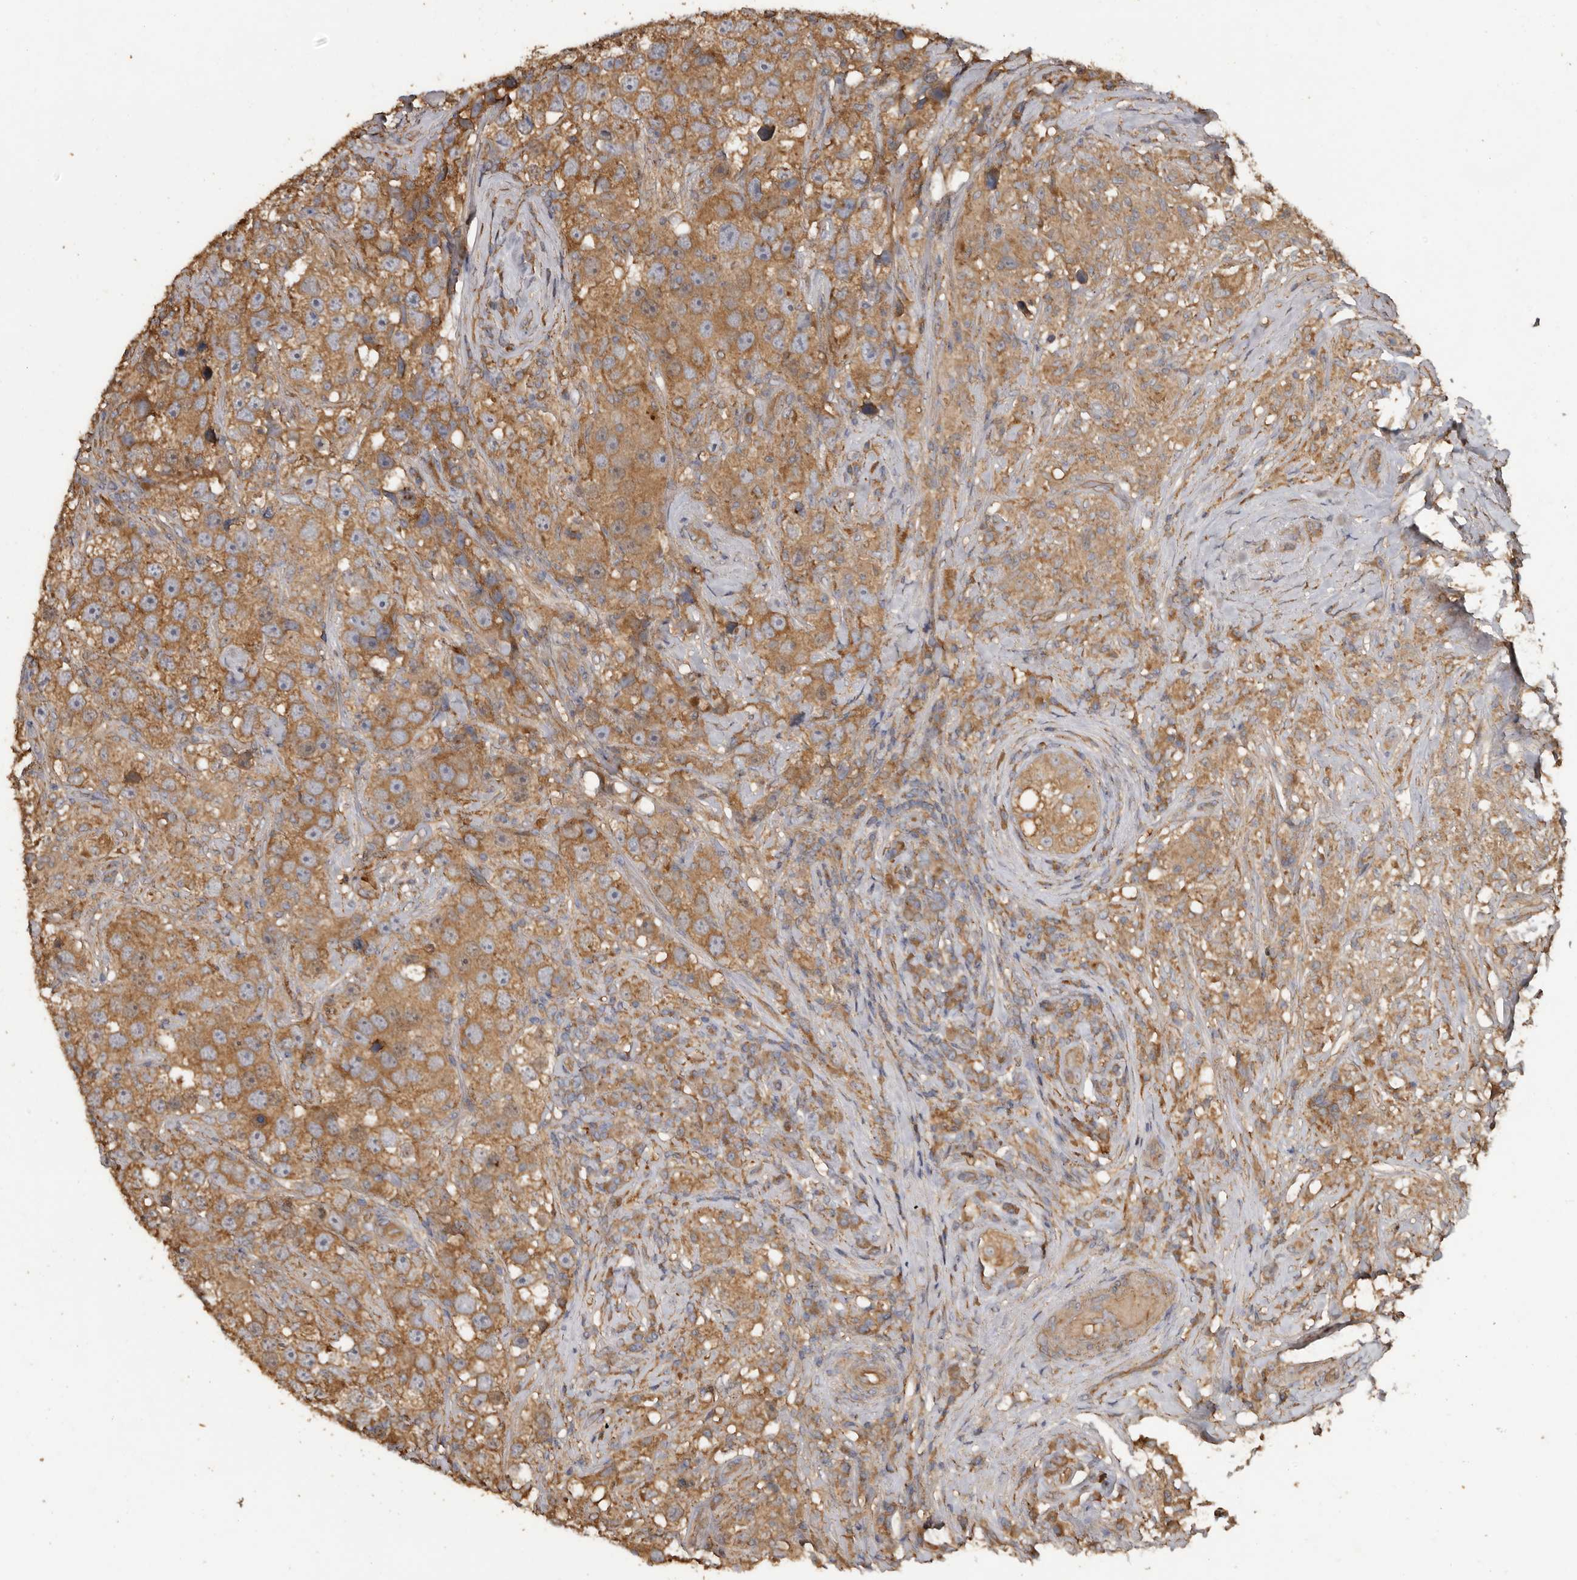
{"staining": {"intensity": "moderate", "quantity": ">75%", "location": "cytoplasmic/membranous"}, "tissue": "testis cancer", "cell_type": "Tumor cells", "image_type": "cancer", "snomed": [{"axis": "morphology", "description": "Seminoma, NOS"}, {"axis": "topography", "description": "Testis"}], "caption": "This is a micrograph of immunohistochemistry (IHC) staining of testis seminoma, which shows moderate positivity in the cytoplasmic/membranous of tumor cells.", "gene": "FLCN", "patient": {"sex": "male", "age": 49}}